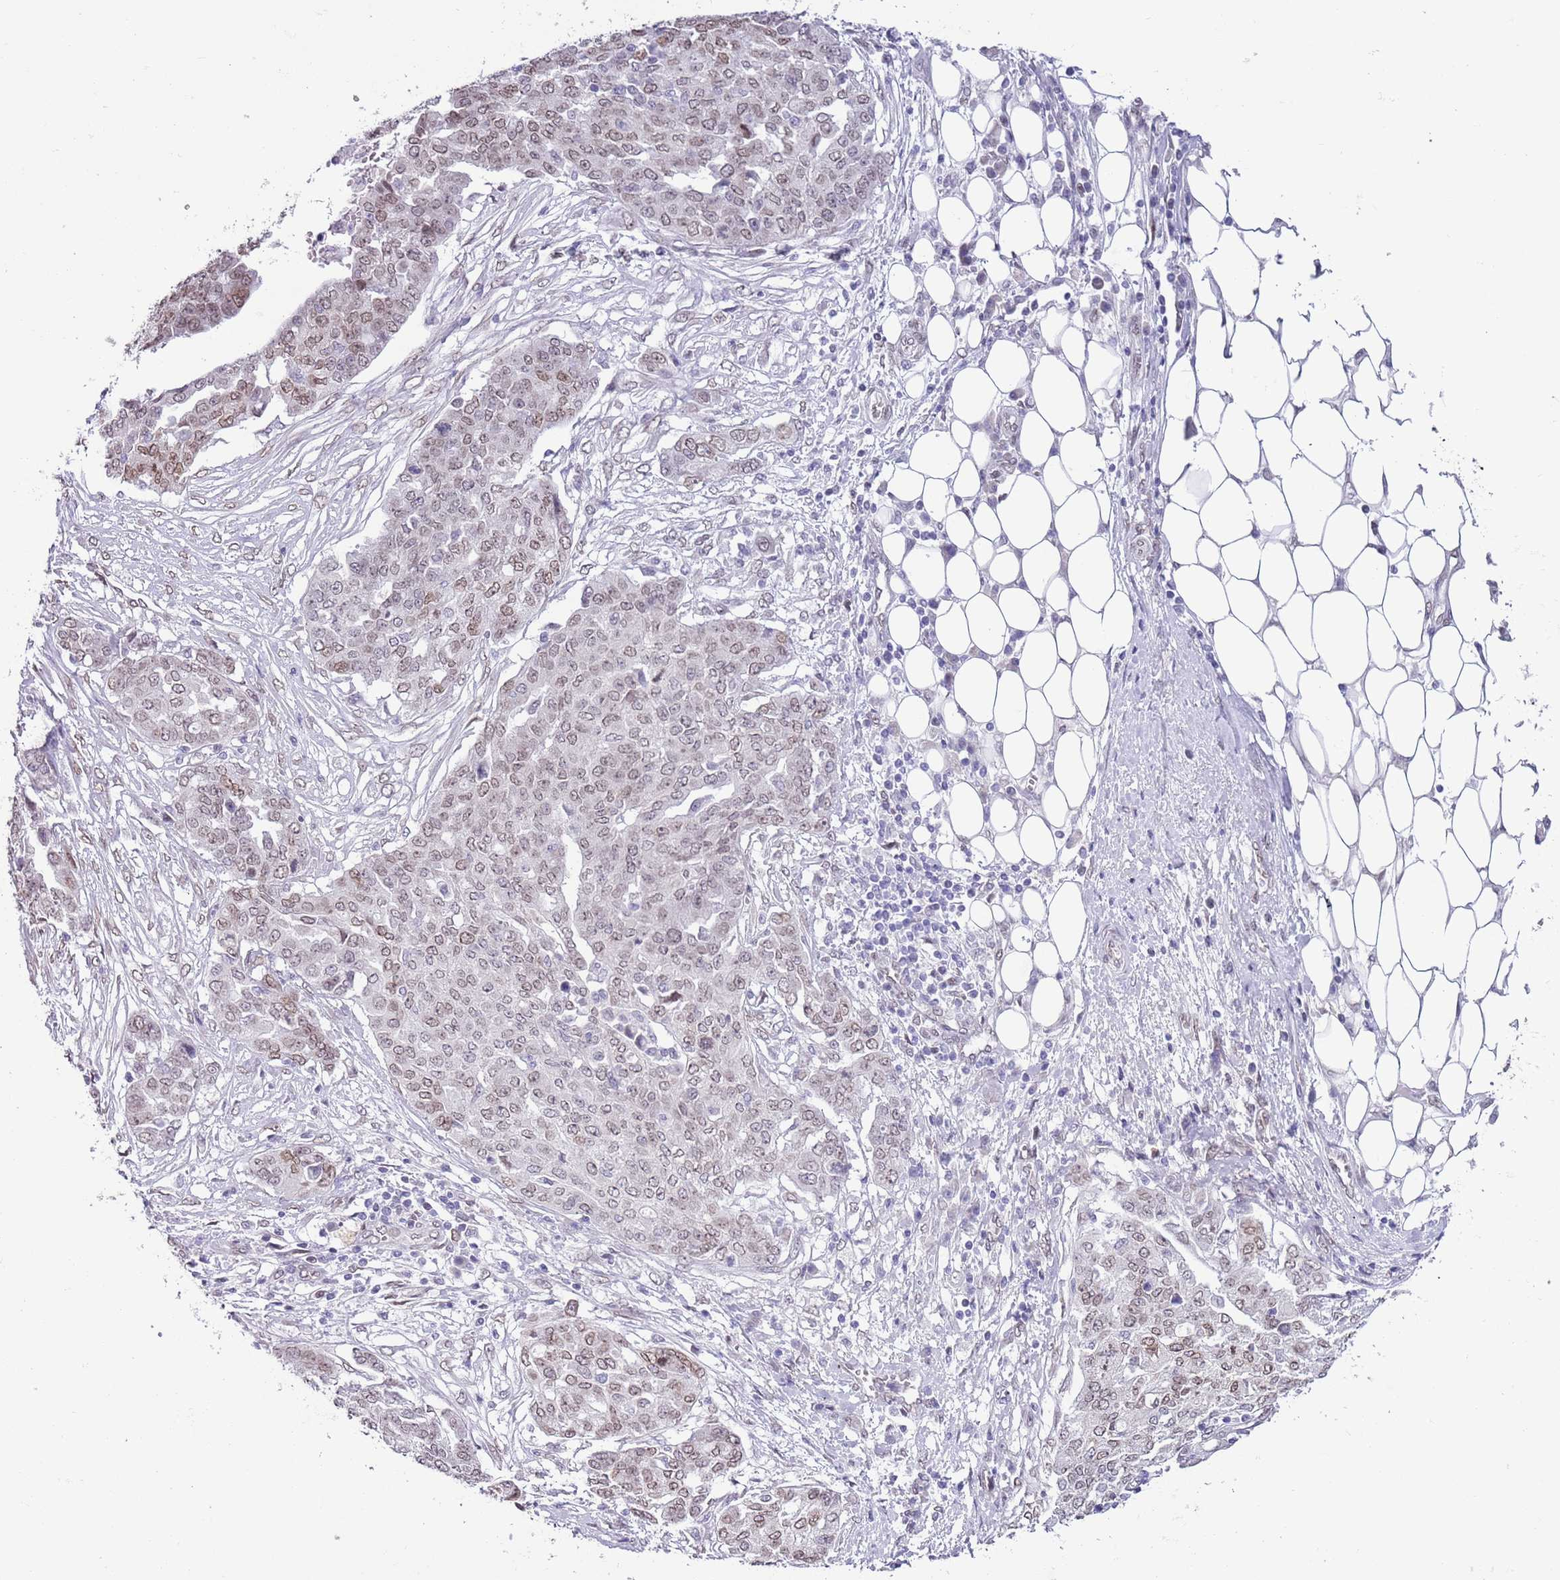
{"staining": {"intensity": "weak", "quantity": "25%-75%", "location": "cytoplasmic/membranous,nuclear"}, "tissue": "ovarian cancer", "cell_type": "Tumor cells", "image_type": "cancer", "snomed": [{"axis": "morphology", "description": "Cystadenocarcinoma, serous, NOS"}, {"axis": "topography", "description": "Soft tissue"}, {"axis": "topography", "description": "Ovary"}], "caption": "A photomicrograph of serous cystadenocarcinoma (ovarian) stained for a protein shows weak cytoplasmic/membranous and nuclear brown staining in tumor cells.", "gene": "ZGLP1", "patient": {"sex": "female", "age": 57}}